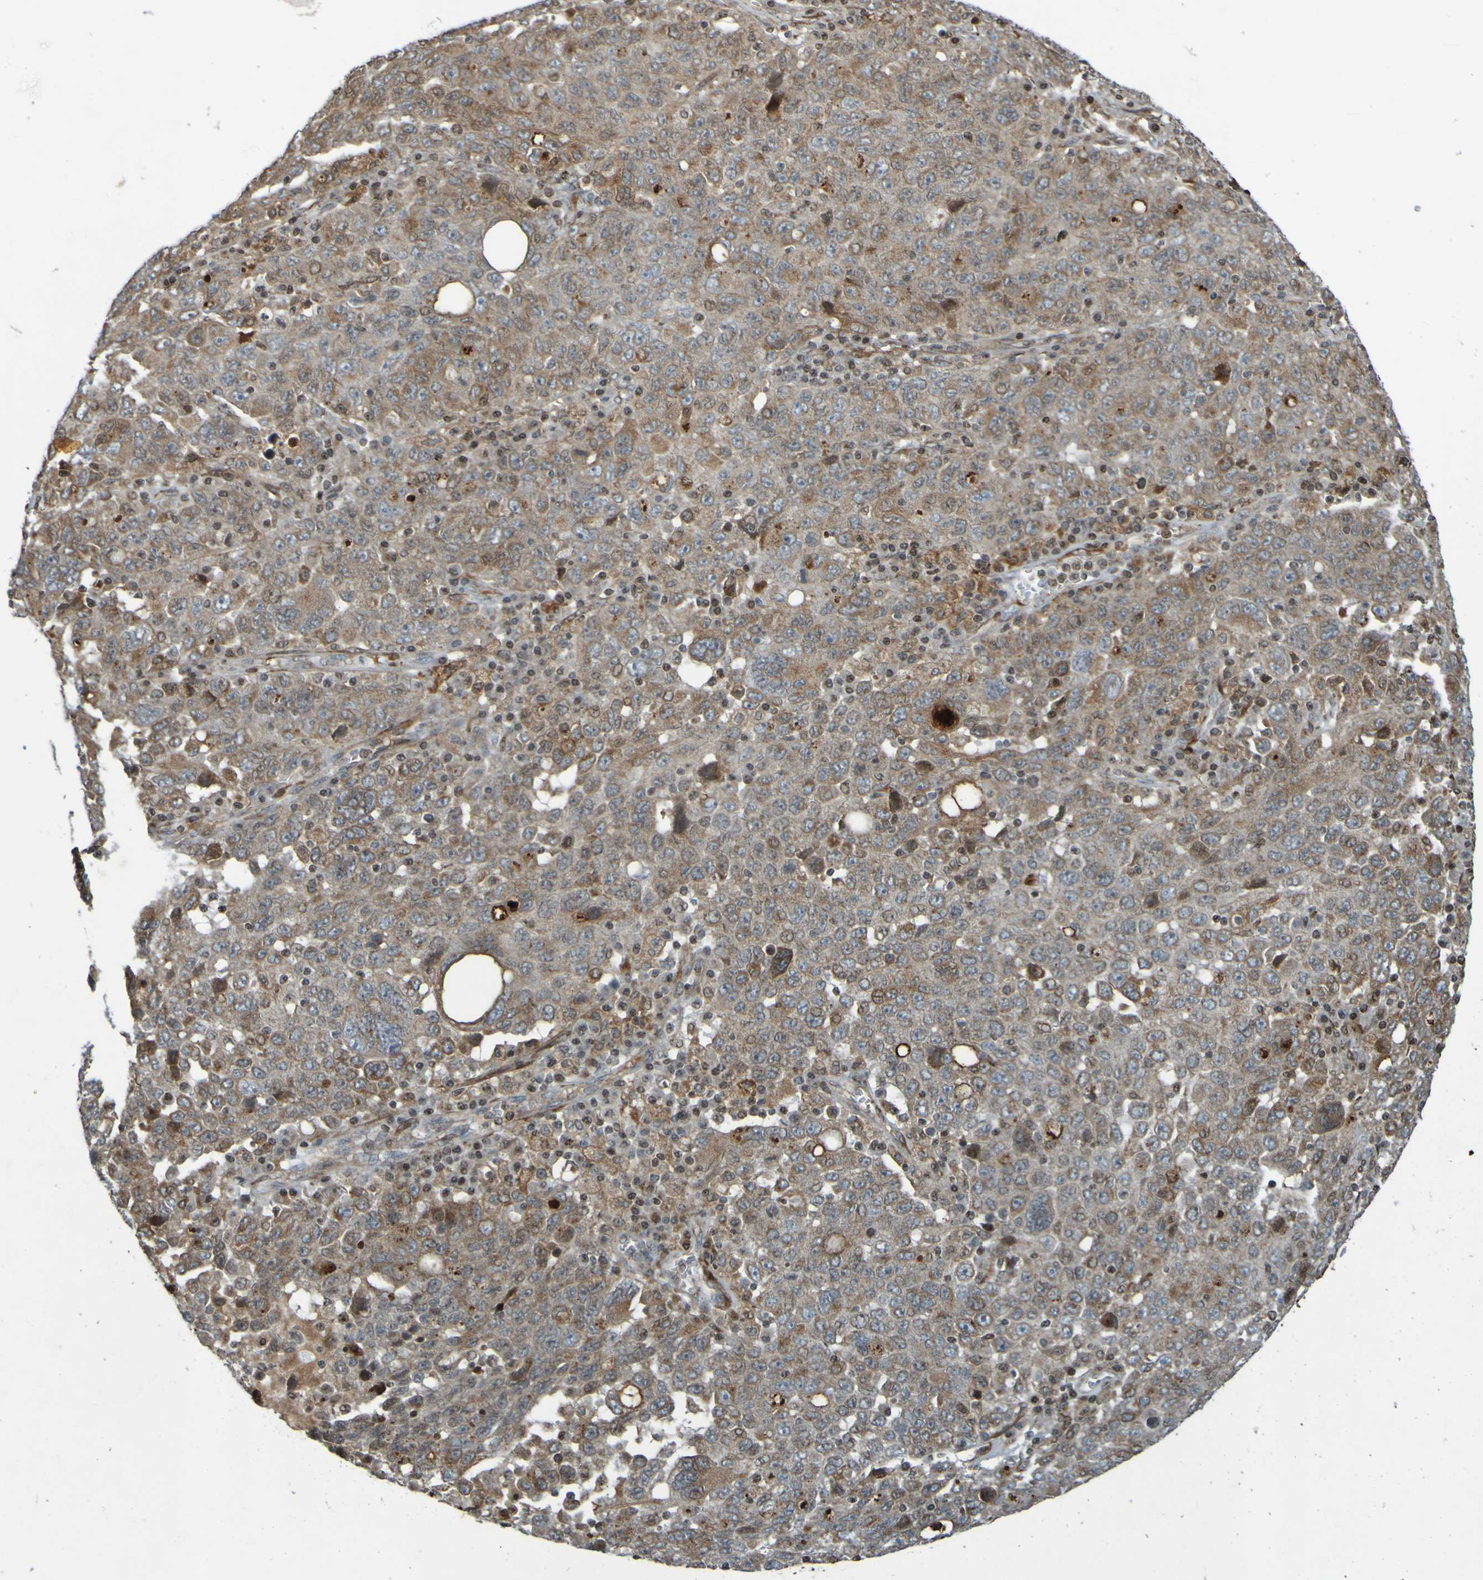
{"staining": {"intensity": "moderate", "quantity": "<25%", "location": "cytoplasmic/membranous"}, "tissue": "ovarian cancer", "cell_type": "Tumor cells", "image_type": "cancer", "snomed": [{"axis": "morphology", "description": "Carcinoma, endometroid"}, {"axis": "topography", "description": "Ovary"}], "caption": "The micrograph shows a brown stain indicating the presence of a protein in the cytoplasmic/membranous of tumor cells in endometroid carcinoma (ovarian).", "gene": "GUCY1A1", "patient": {"sex": "female", "age": 62}}